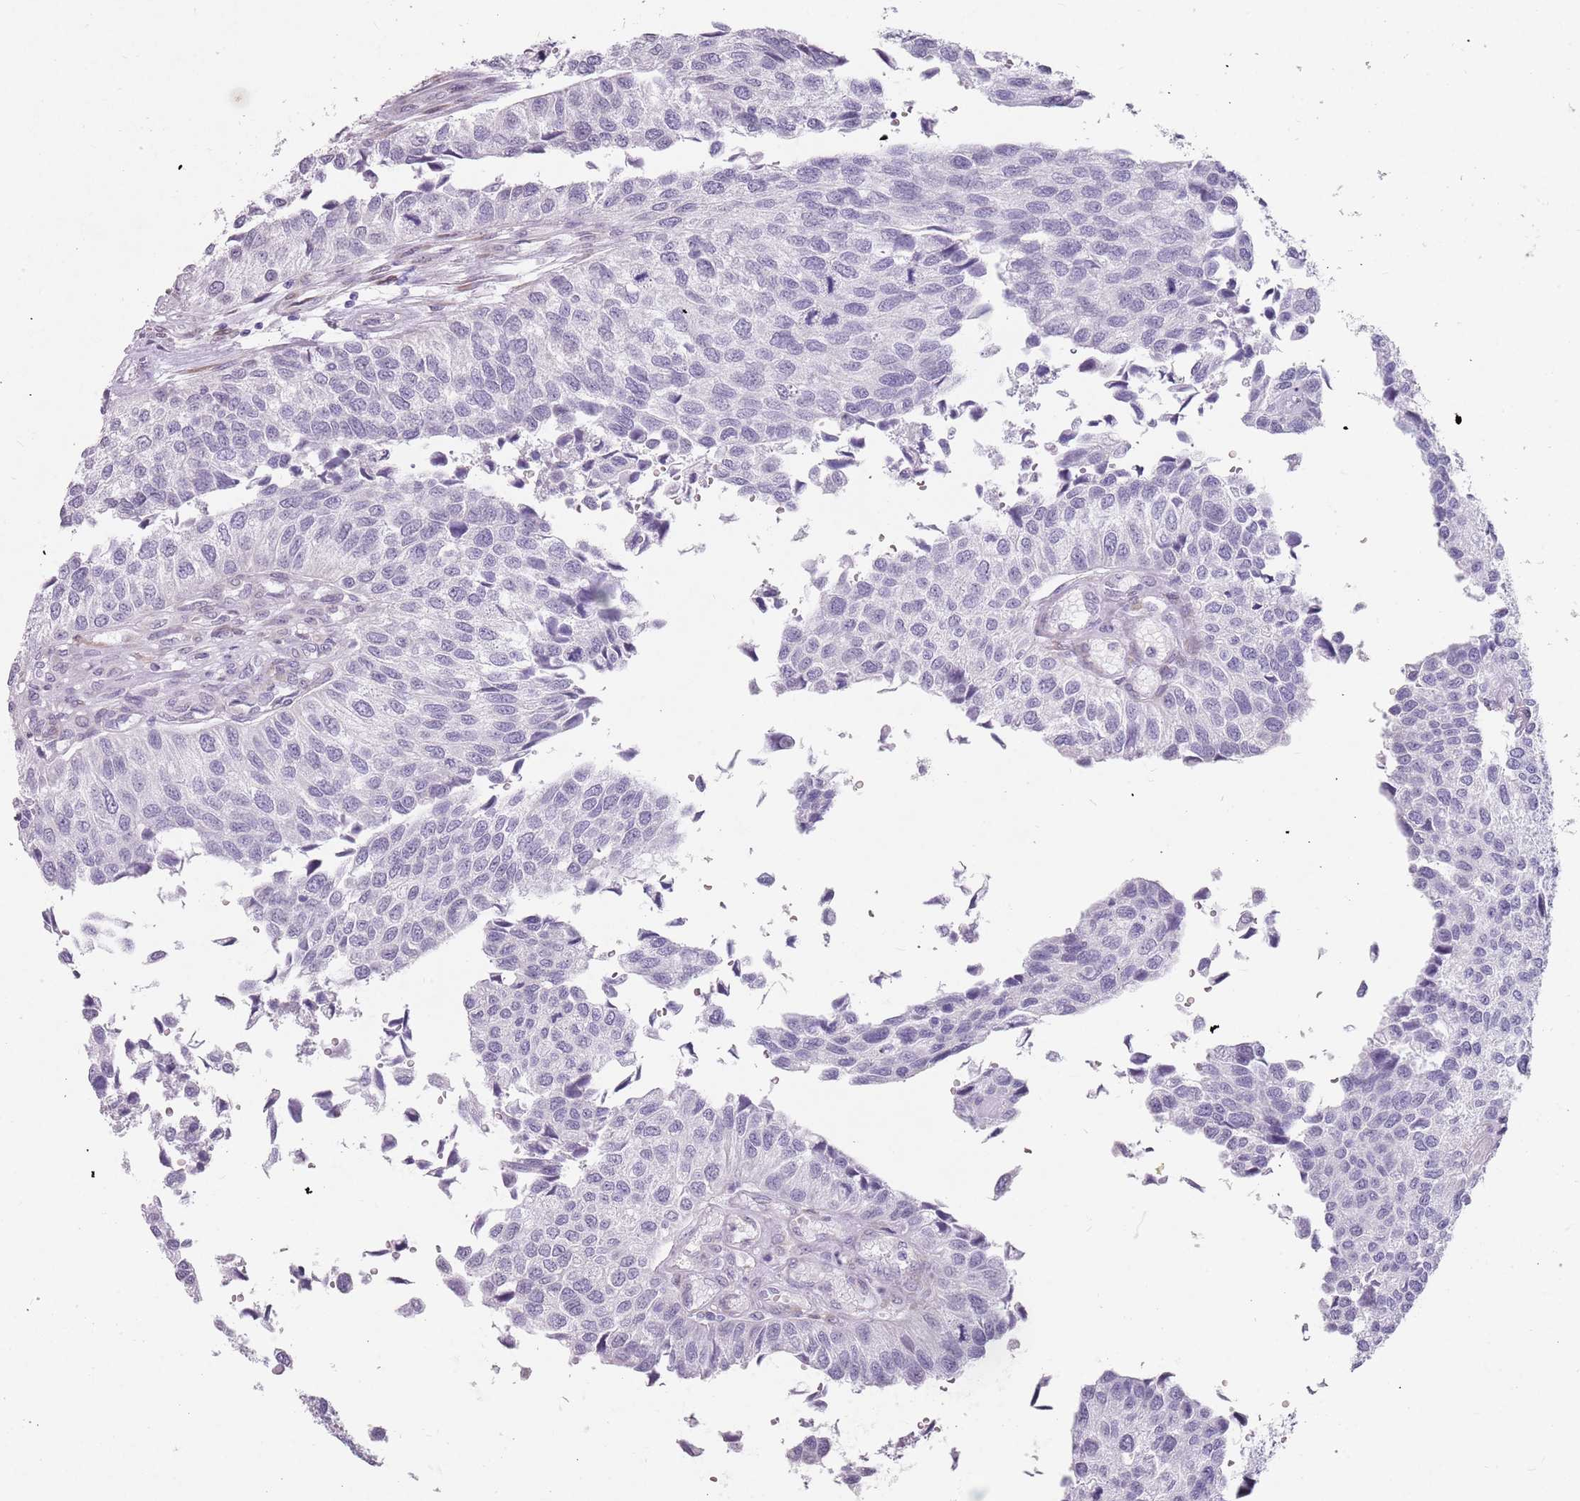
{"staining": {"intensity": "negative", "quantity": "none", "location": "none"}, "tissue": "urothelial cancer", "cell_type": "Tumor cells", "image_type": "cancer", "snomed": [{"axis": "morphology", "description": "Urothelial carcinoma, NOS"}, {"axis": "topography", "description": "Urinary bladder"}], "caption": "A photomicrograph of transitional cell carcinoma stained for a protein displays no brown staining in tumor cells.", "gene": "DDX4", "patient": {"sex": "male", "age": 55}}